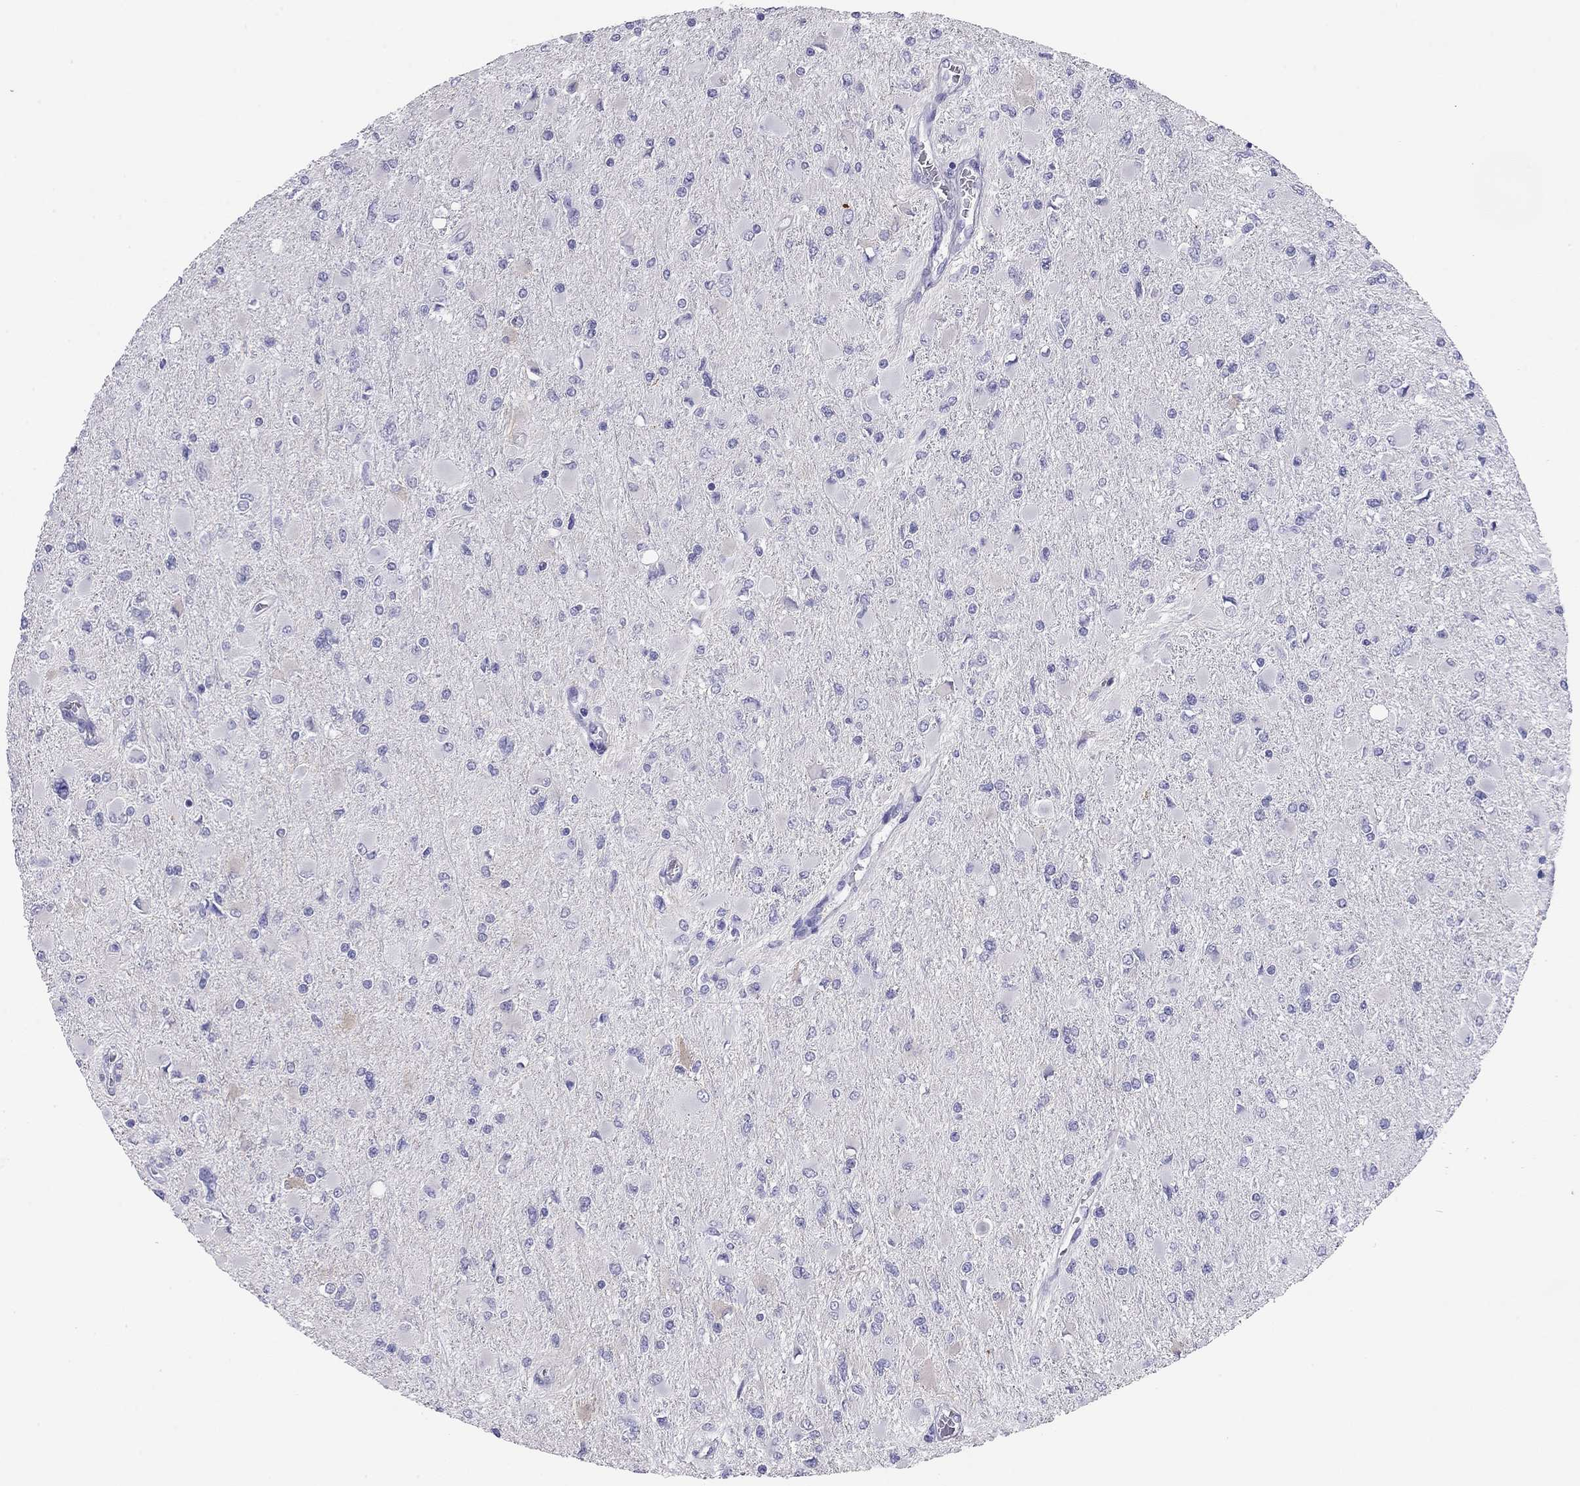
{"staining": {"intensity": "negative", "quantity": "none", "location": "none"}, "tissue": "glioma", "cell_type": "Tumor cells", "image_type": "cancer", "snomed": [{"axis": "morphology", "description": "Glioma, malignant, High grade"}, {"axis": "topography", "description": "Cerebral cortex"}], "caption": "The immunohistochemistry (IHC) micrograph has no significant positivity in tumor cells of glioma tissue.", "gene": "ODF4", "patient": {"sex": "female", "age": 36}}